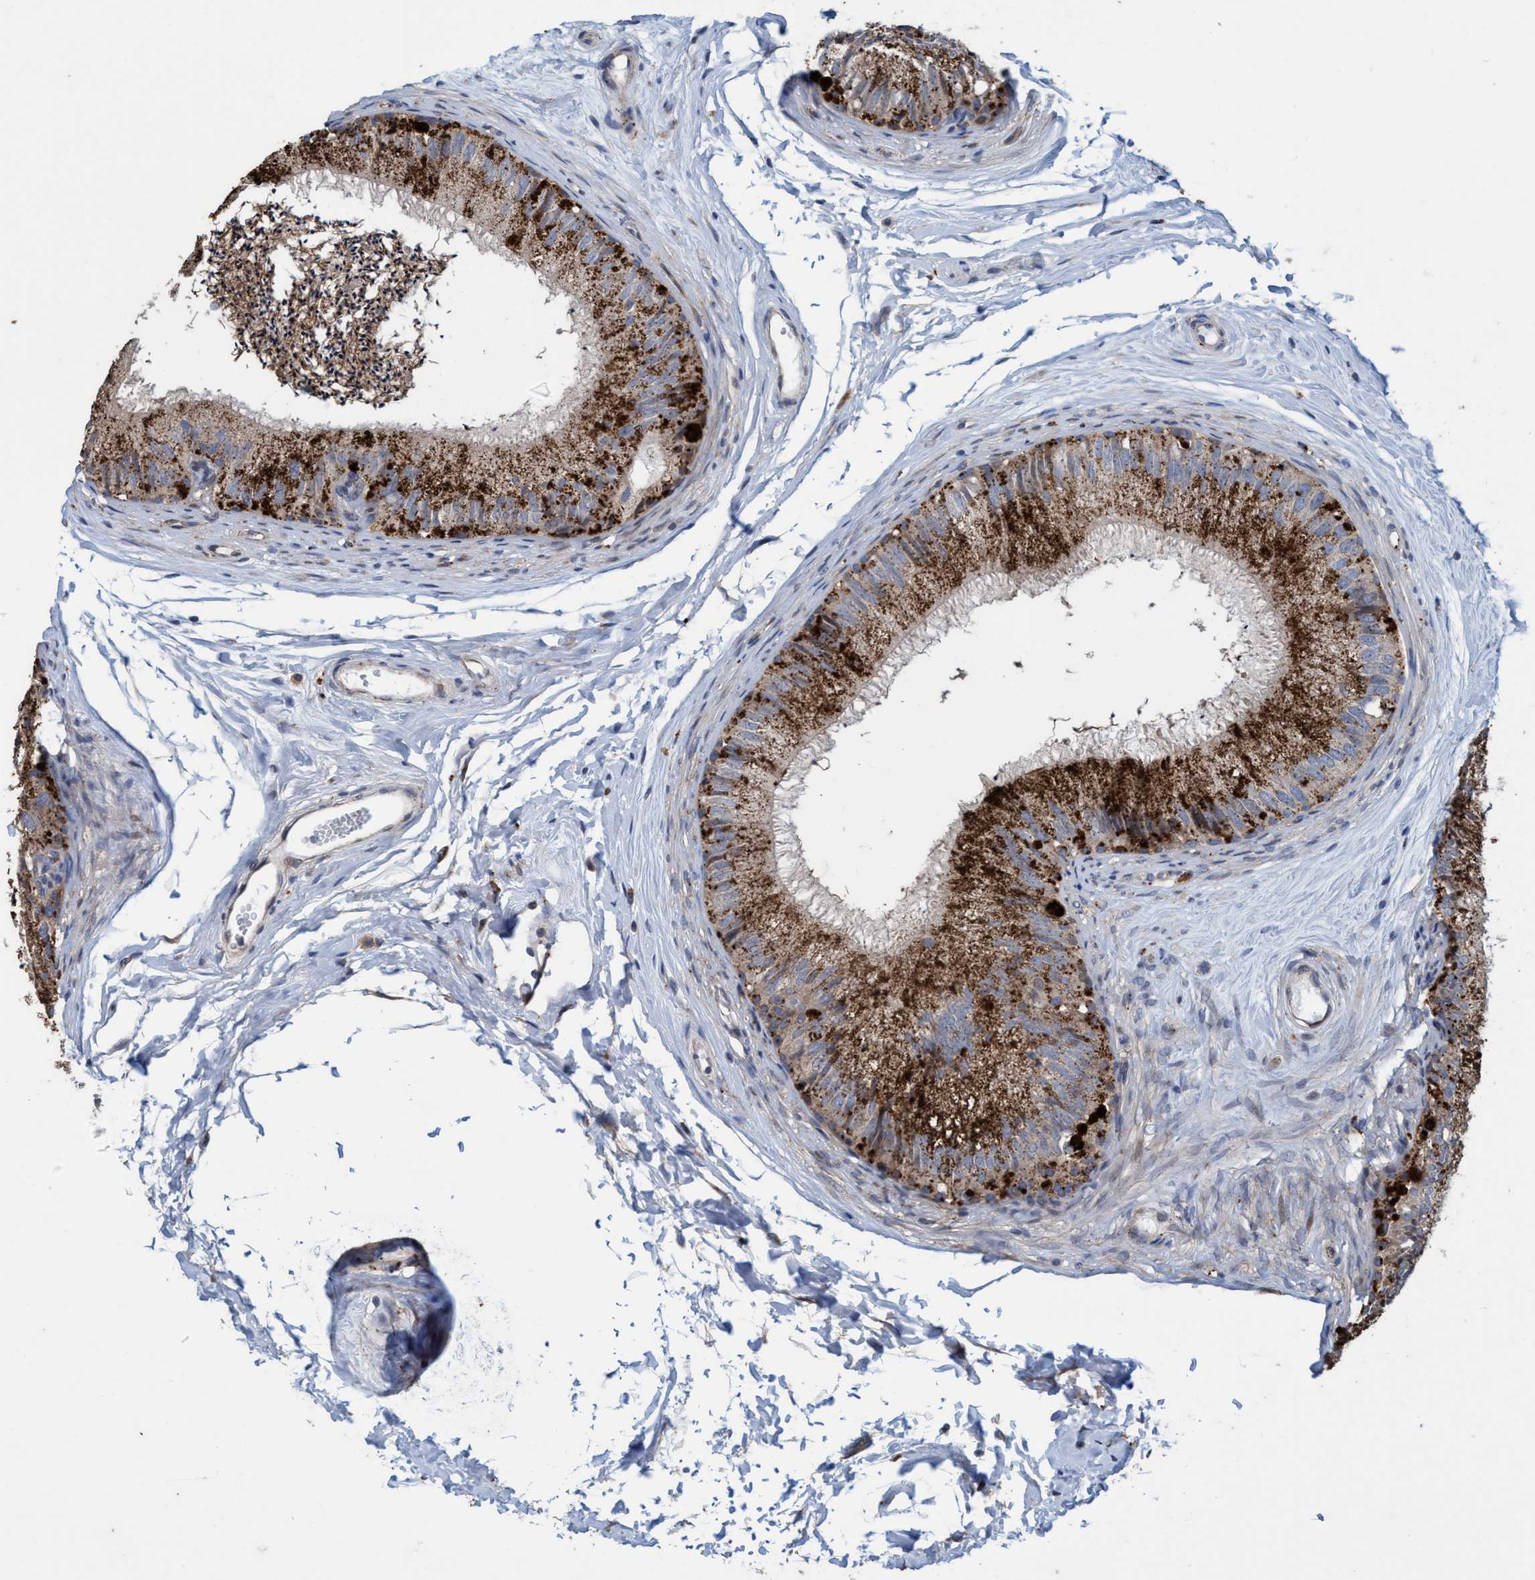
{"staining": {"intensity": "strong", "quantity": ">75%", "location": "cytoplasmic/membranous"}, "tissue": "epididymis", "cell_type": "Glandular cells", "image_type": "normal", "snomed": [{"axis": "morphology", "description": "Normal tissue, NOS"}, {"axis": "topography", "description": "Epididymis"}], "caption": "Brown immunohistochemical staining in benign human epididymis demonstrates strong cytoplasmic/membranous positivity in about >75% of glandular cells.", "gene": "BBS9", "patient": {"sex": "male", "age": 56}}